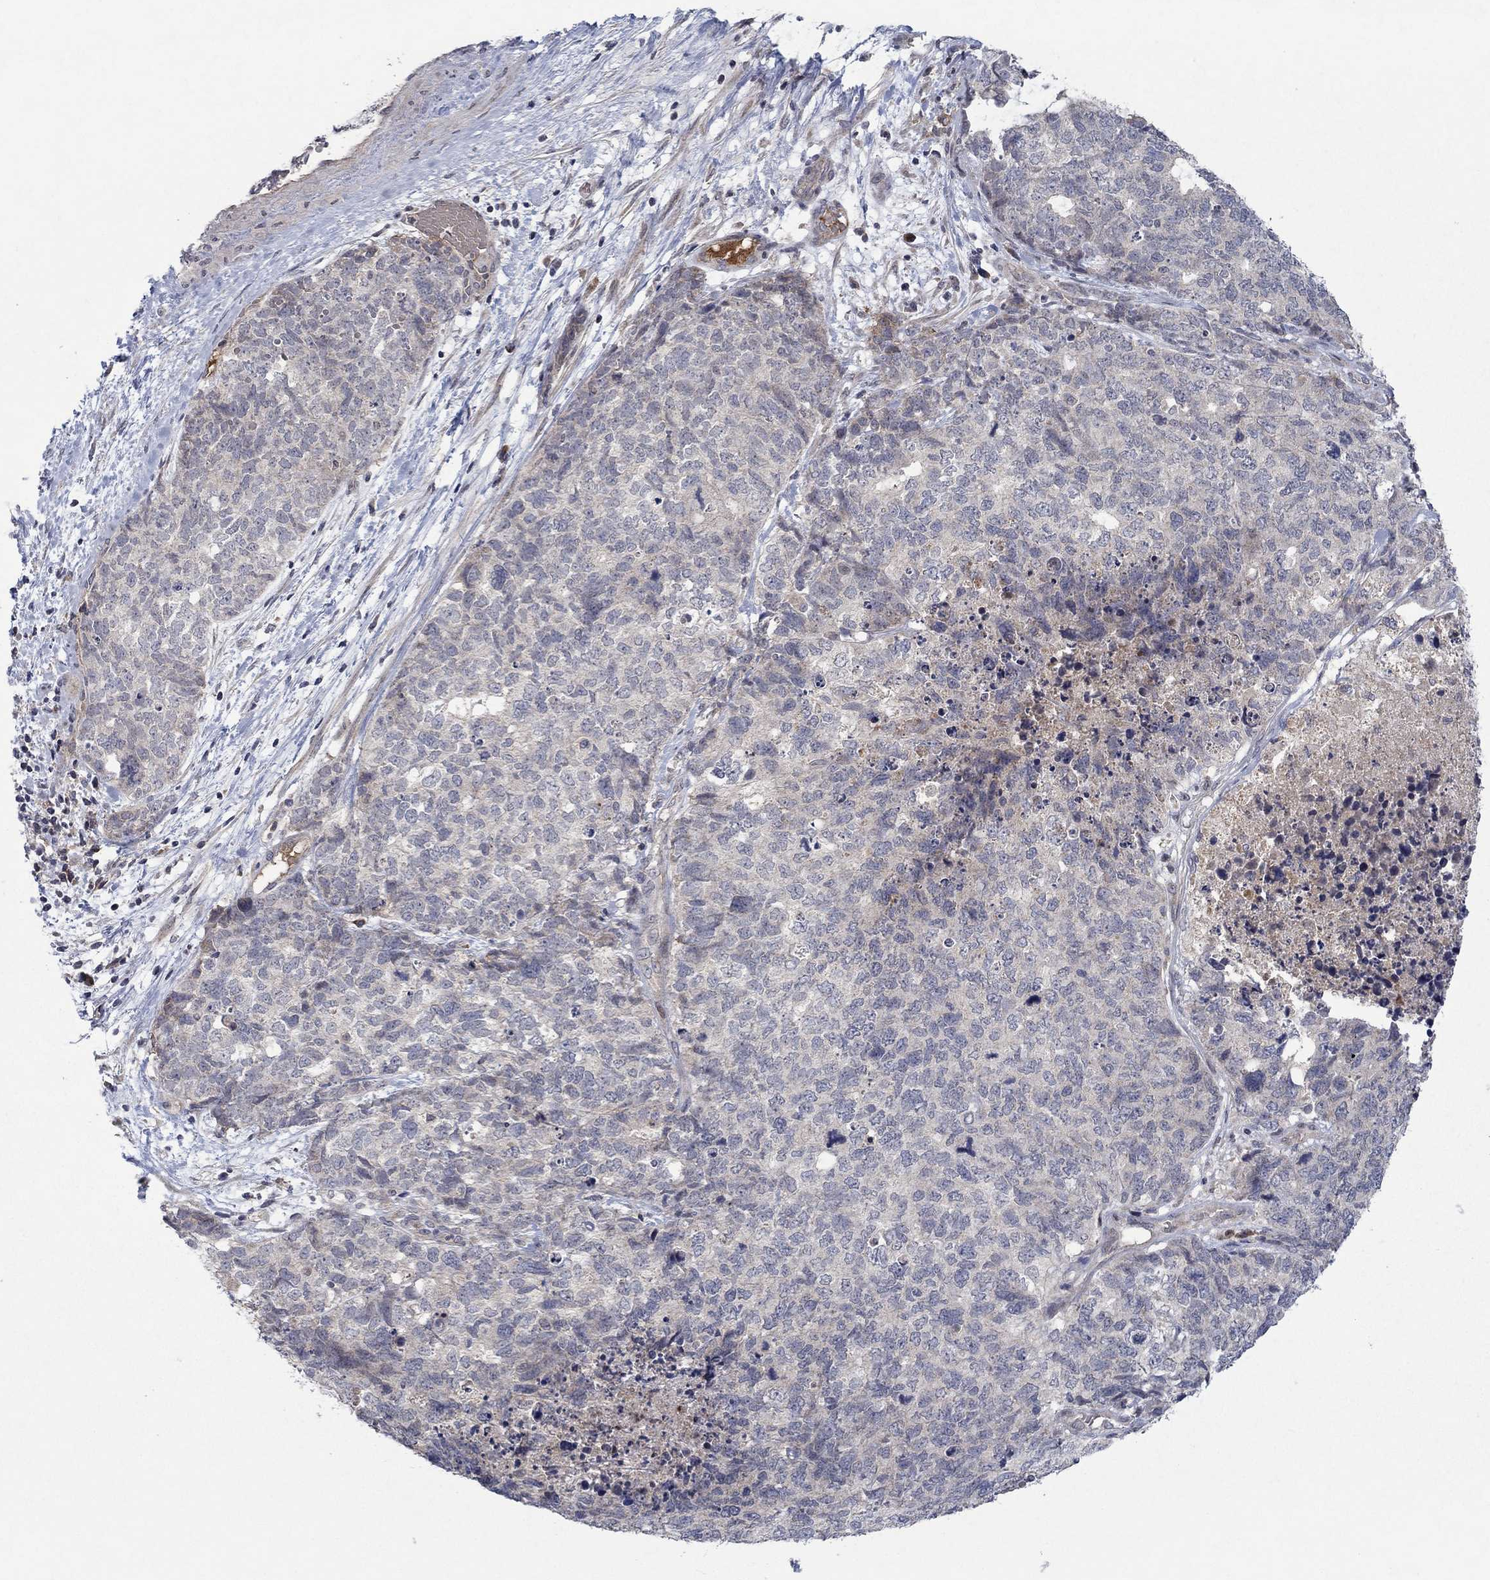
{"staining": {"intensity": "weak", "quantity": "25%-75%", "location": "cytoplasmic/membranous"}, "tissue": "cervical cancer", "cell_type": "Tumor cells", "image_type": "cancer", "snomed": [{"axis": "morphology", "description": "Squamous cell carcinoma, NOS"}, {"axis": "topography", "description": "Cervix"}], "caption": "Protein expression by immunohistochemistry (IHC) demonstrates weak cytoplasmic/membranous positivity in approximately 25%-75% of tumor cells in cervical cancer.", "gene": "IL4", "patient": {"sex": "female", "age": 63}}